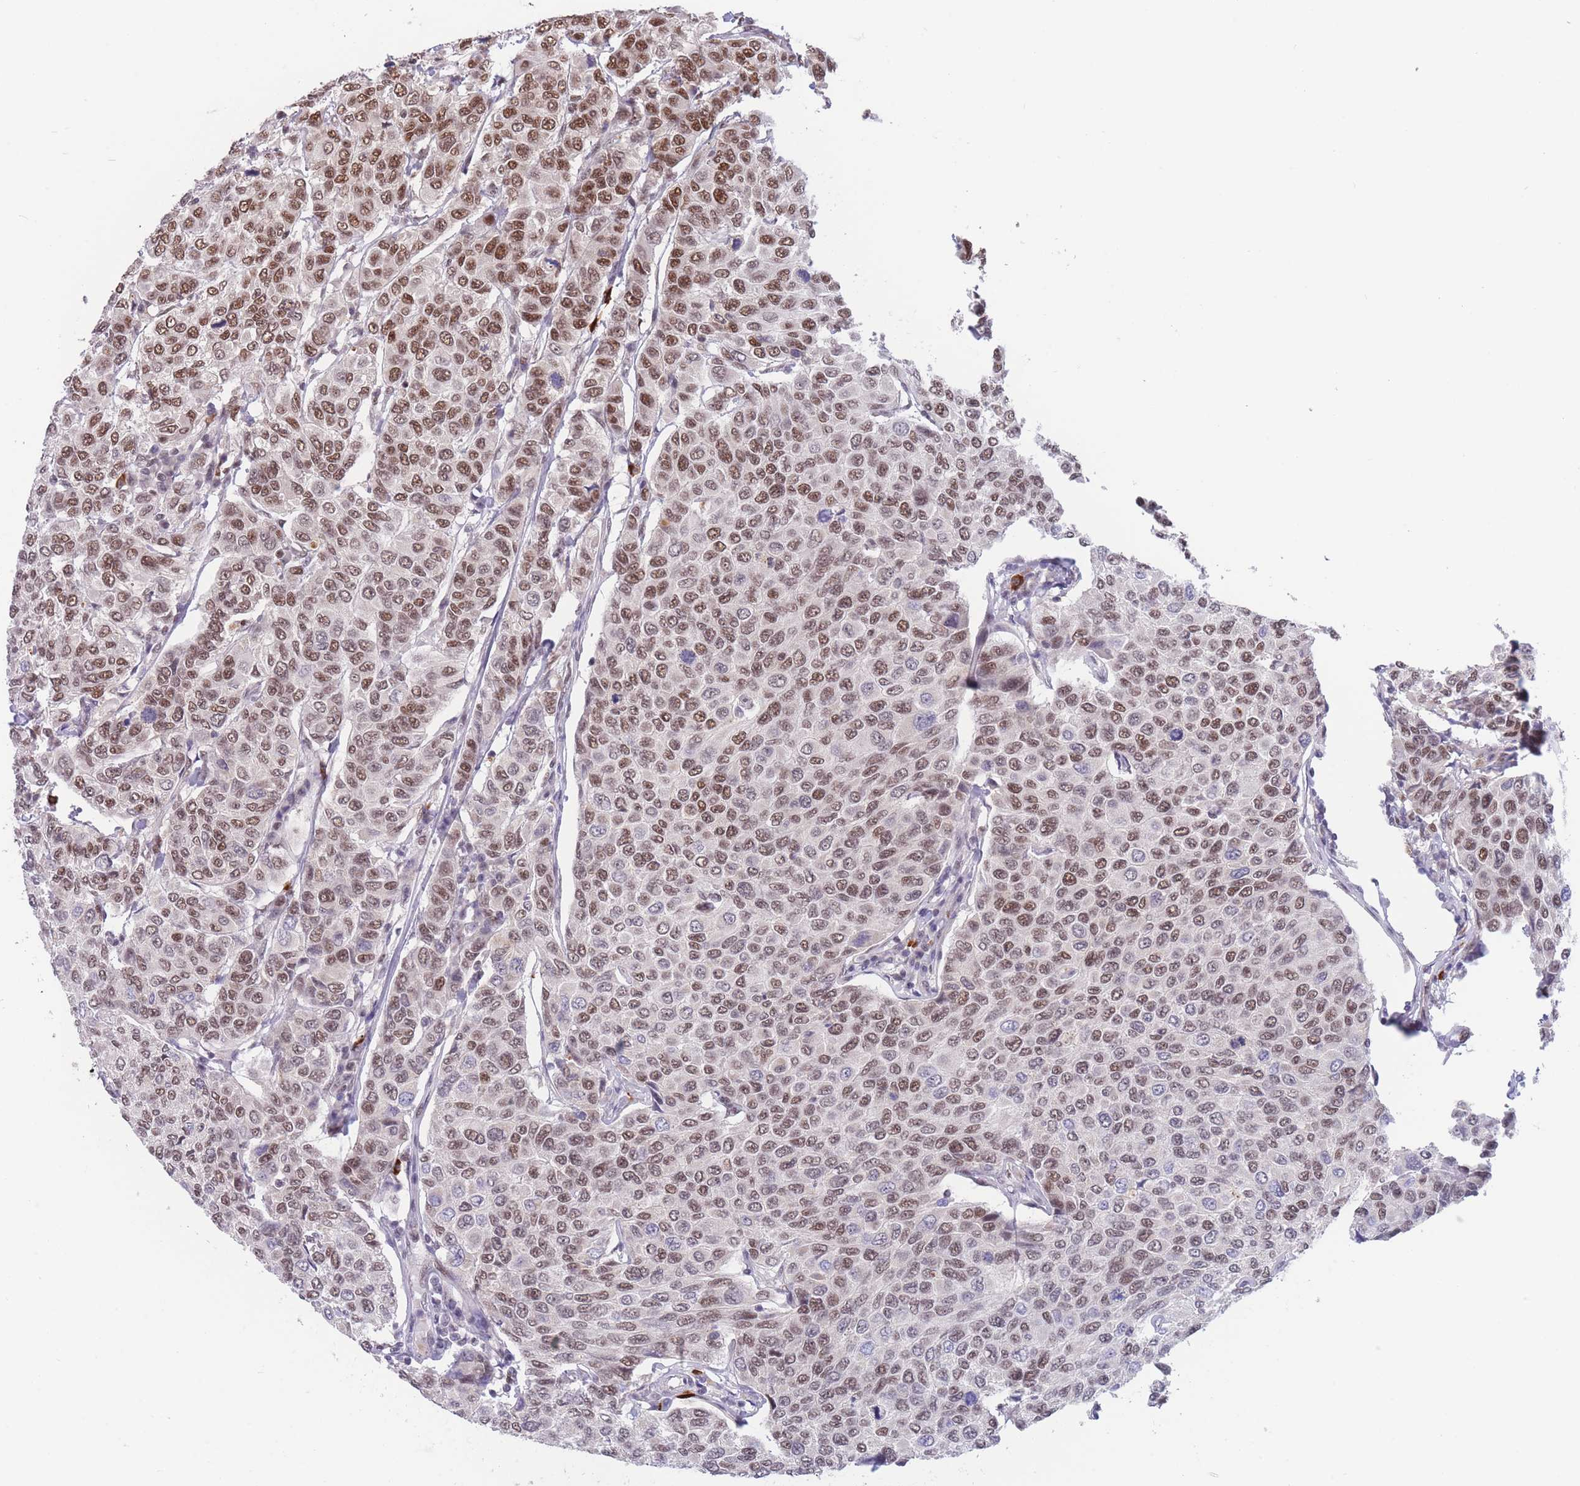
{"staining": {"intensity": "moderate", "quantity": ">75%", "location": "nuclear"}, "tissue": "breast cancer", "cell_type": "Tumor cells", "image_type": "cancer", "snomed": [{"axis": "morphology", "description": "Duct carcinoma"}, {"axis": "topography", "description": "Breast"}], "caption": "Moderate nuclear expression for a protein is appreciated in about >75% of tumor cells of infiltrating ductal carcinoma (breast) using immunohistochemistry.", "gene": "SMAD9", "patient": {"sex": "female", "age": 55}}